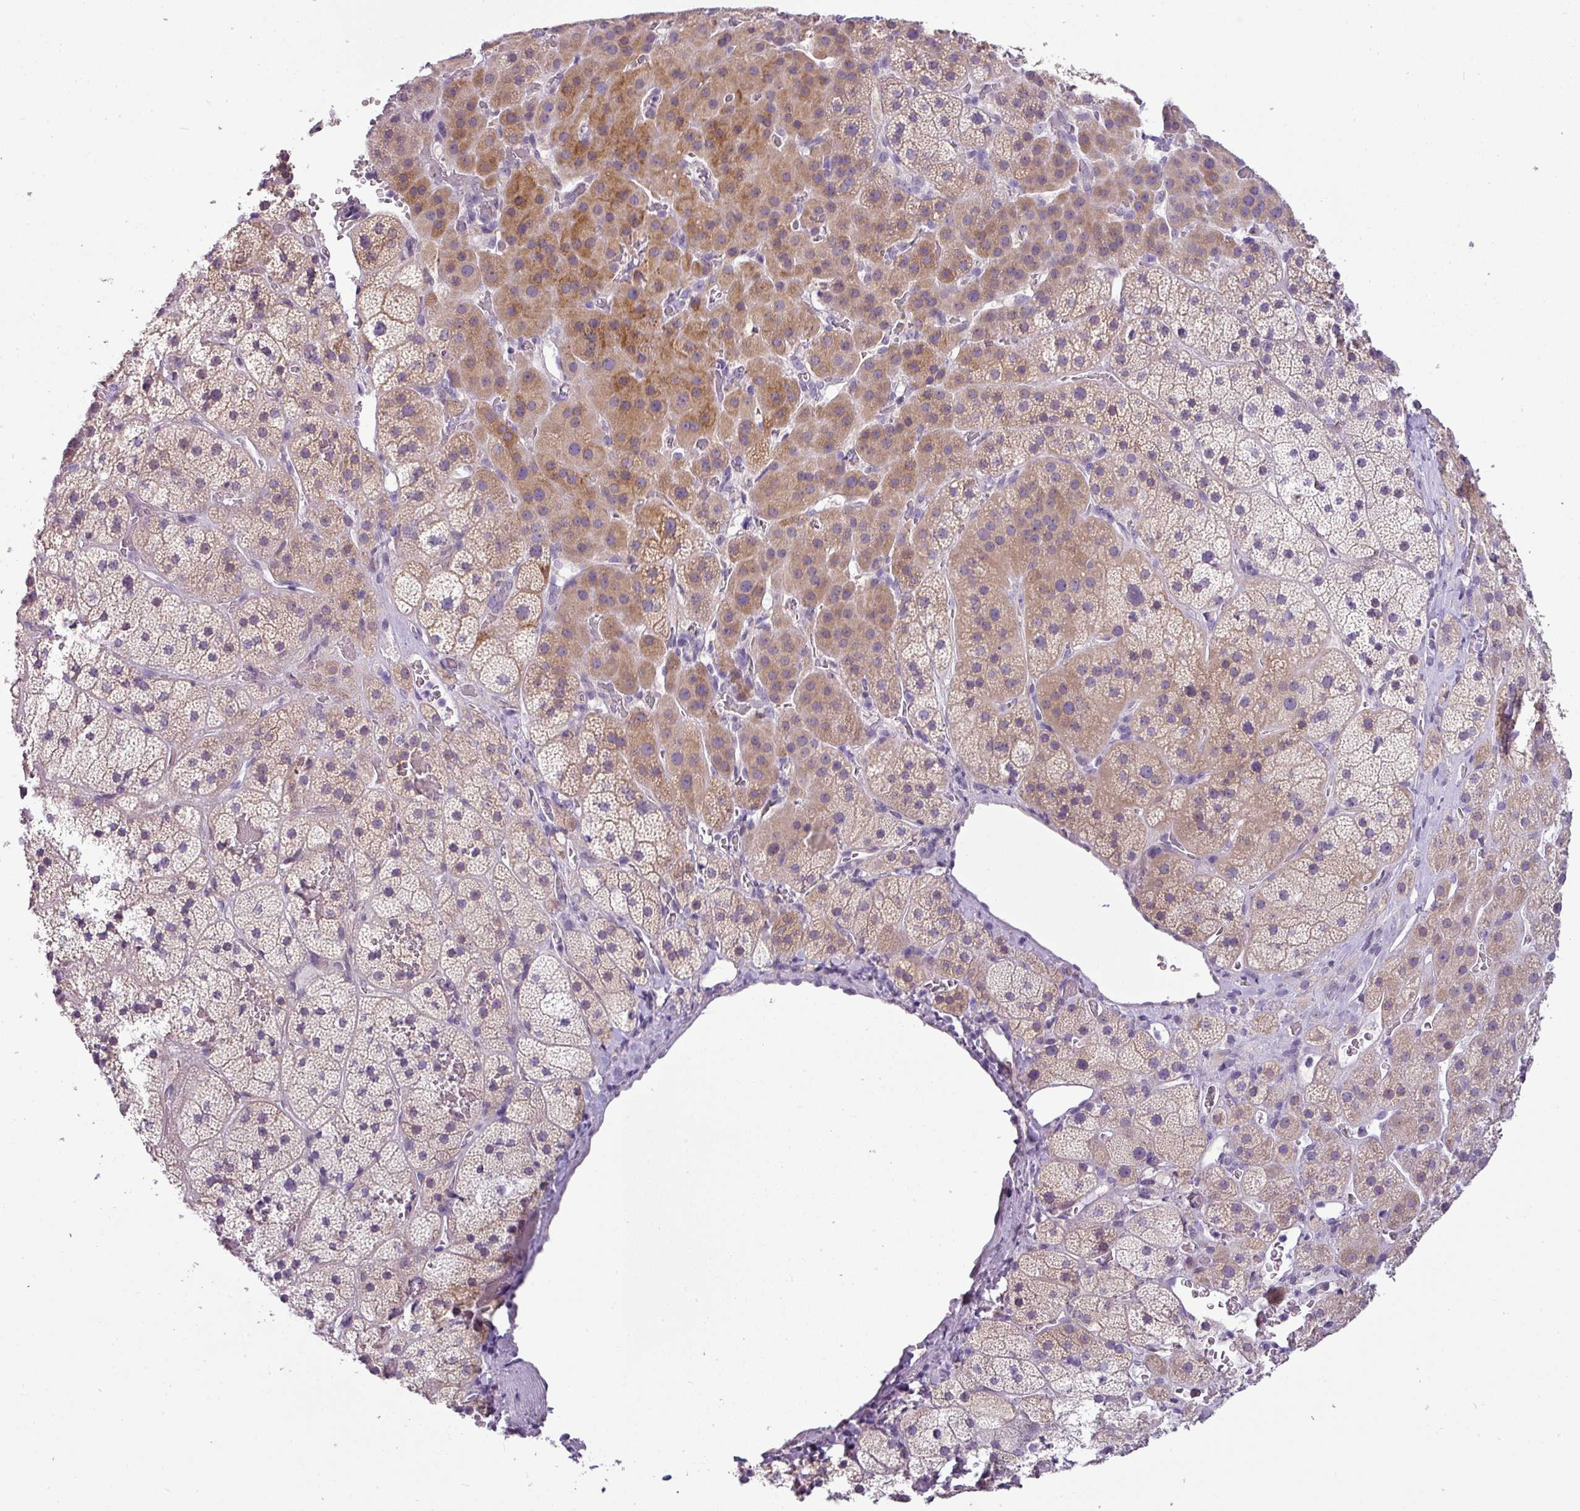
{"staining": {"intensity": "moderate", "quantity": ">75%", "location": "cytoplasmic/membranous"}, "tissue": "adrenal gland", "cell_type": "Glandular cells", "image_type": "normal", "snomed": [{"axis": "morphology", "description": "Normal tissue, NOS"}, {"axis": "topography", "description": "Adrenal gland"}], "caption": "Benign adrenal gland exhibits moderate cytoplasmic/membranous positivity in approximately >75% of glandular cells.", "gene": "TOR1AIP2", "patient": {"sex": "male", "age": 57}}